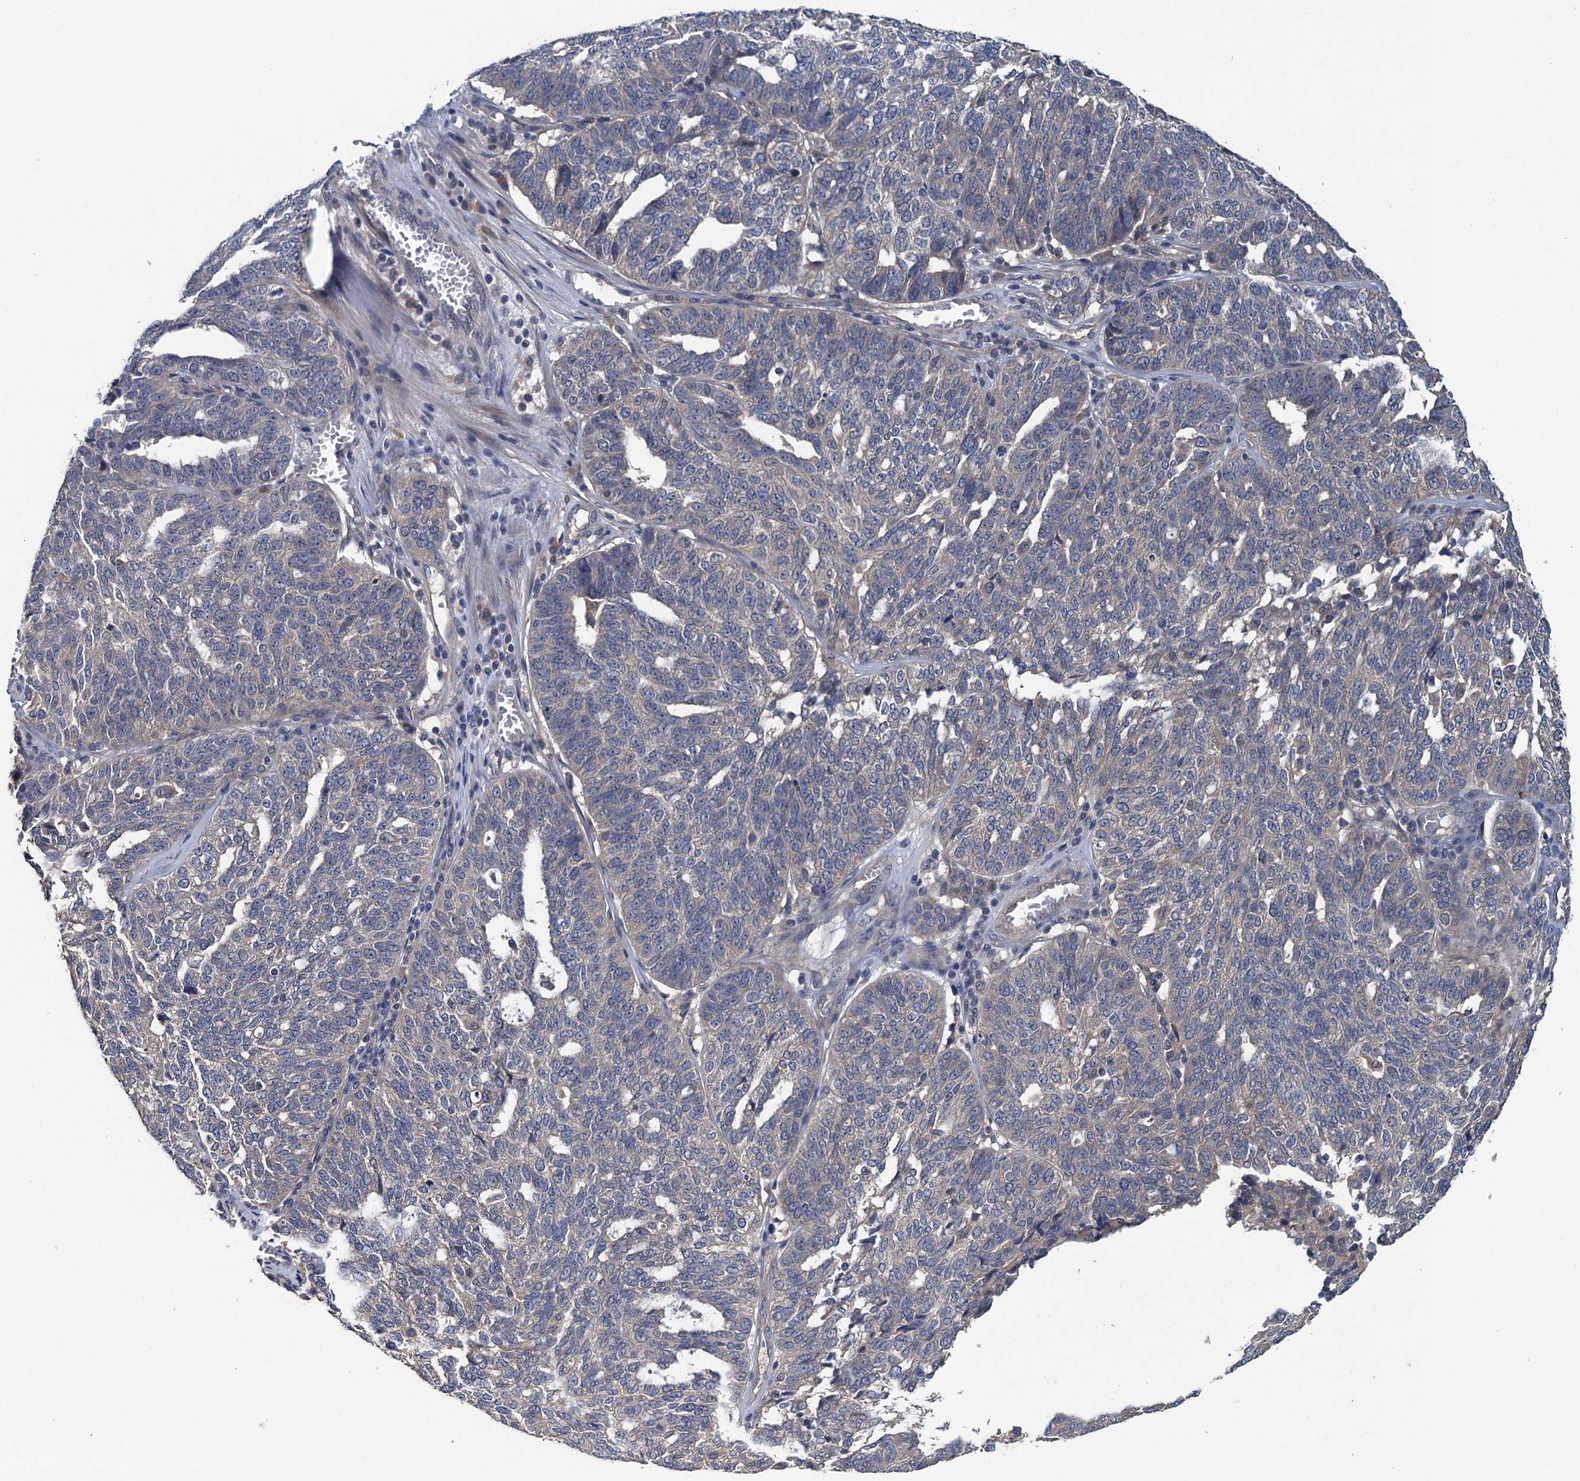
{"staining": {"intensity": "negative", "quantity": "none", "location": "none"}, "tissue": "ovarian cancer", "cell_type": "Tumor cells", "image_type": "cancer", "snomed": [{"axis": "morphology", "description": "Cystadenocarcinoma, serous, NOS"}, {"axis": "topography", "description": "Ovary"}], "caption": "Human serous cystadenocarcinoma (ovarian) stained for a protein using IHC displays no staining in tumor cells.", "gene": "CNTN5", "patient": {"sex": "female", "age": 59}}